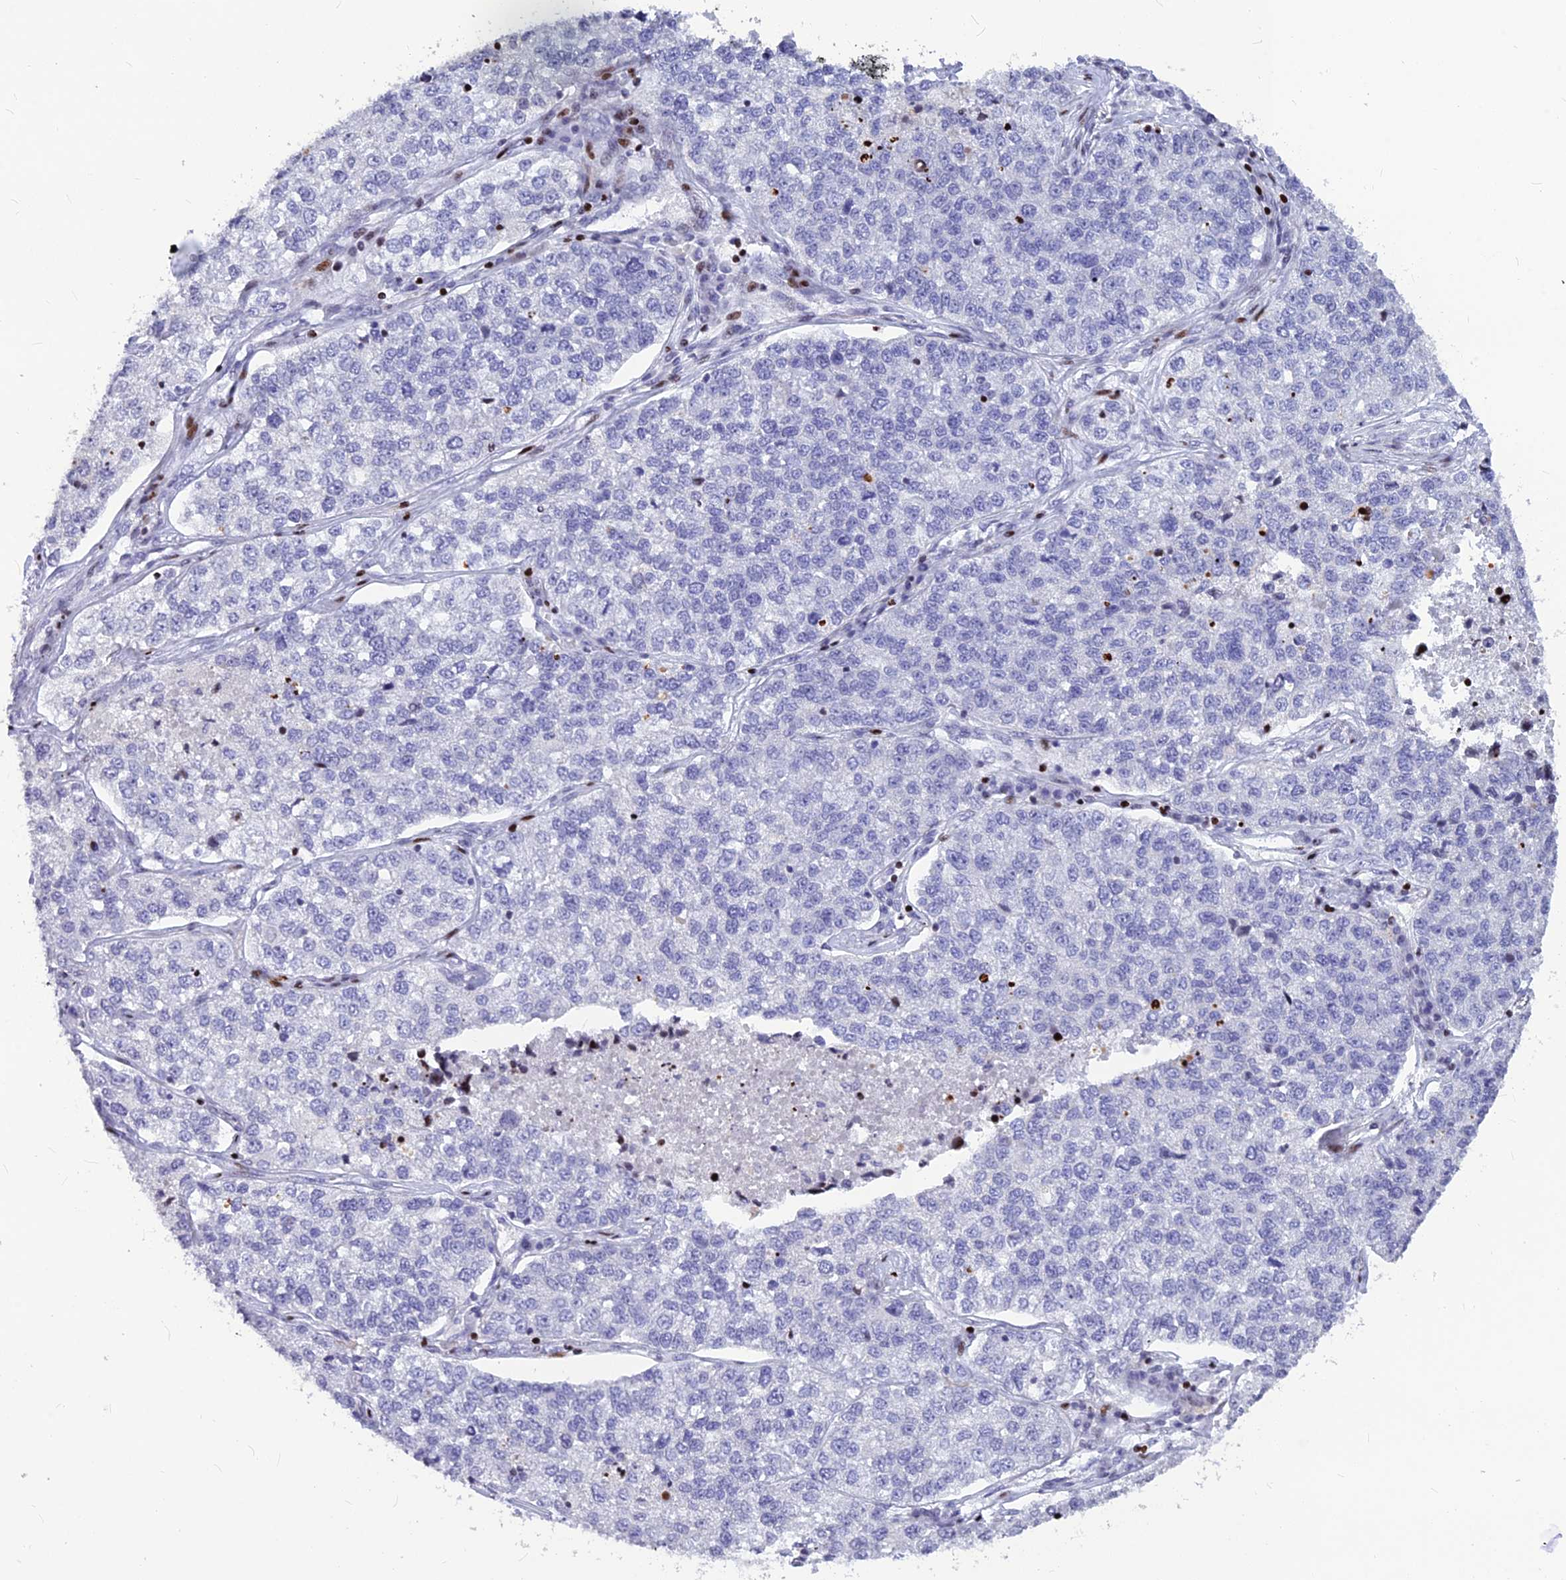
{"staining": {"intensity": "negative", "quantity": "none", "location": "none"}, "tissue": "lung cancer", "cell_type": "Tumor cells", "image_type": "cancer", "snomed": [{"axis": "morphology", "description": "Adenocarcinoma, NOS"}, {"axis": "topography", "description": "Lung"}], "caption": "DAB immunohistochemical staining of lung adenocarcinoma reveals no significant expression in tumor cells.", "gene": "PRPS1", "patient": {"sex": "male", "age": 49}}